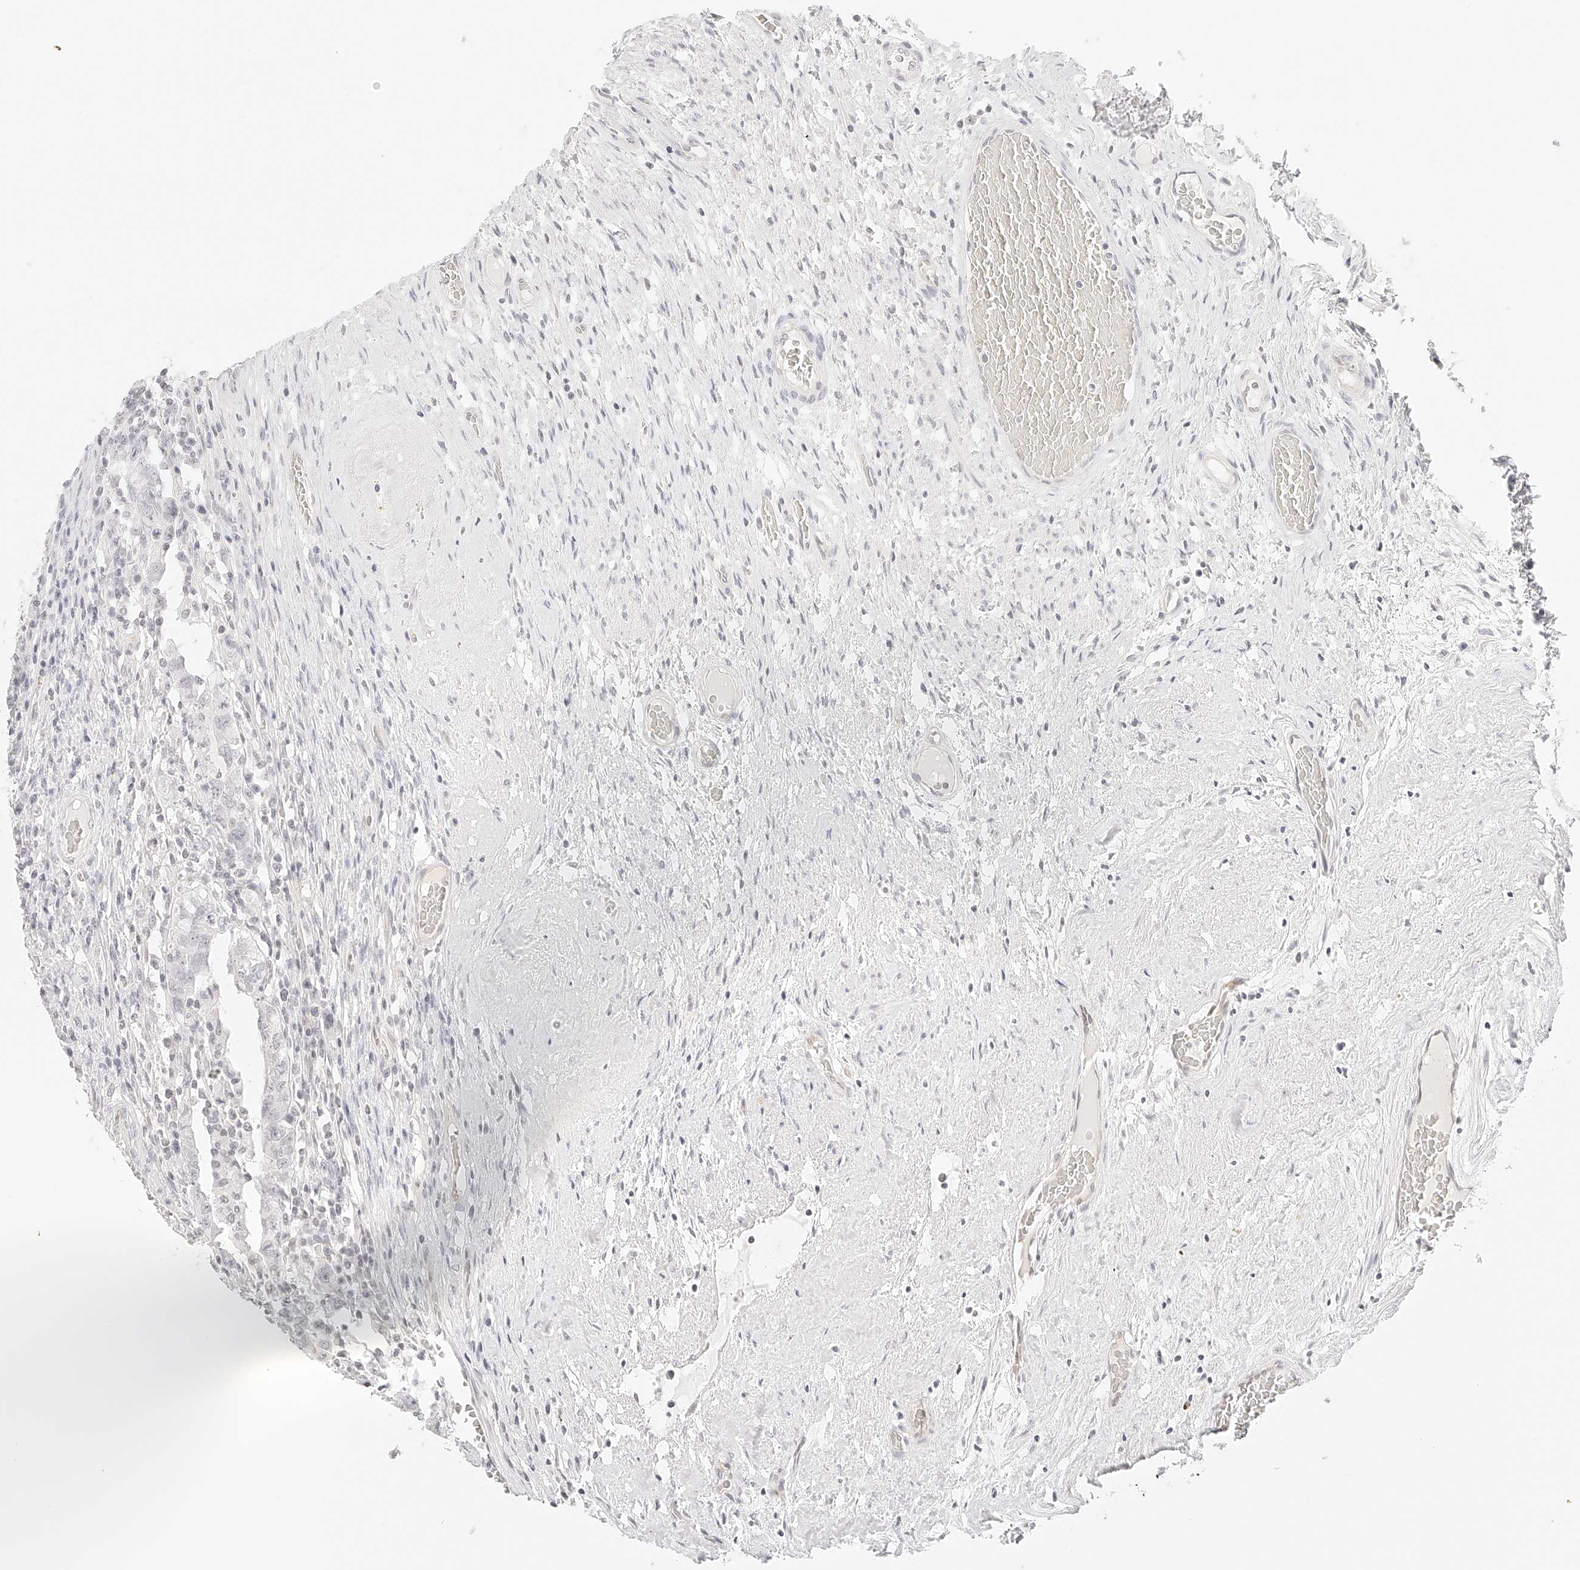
{"staining": {"intensity": "negative", "quantity": "none", "location": "none"}, "tissue": "testis cancer", "cell_type": "Tumor cells", "image_type": "cancer", "snomed": [{"axis": "morphology", "description": "Carcinoma, Embryonal, NOS"}, {"axis": "topography", "description": "Testis"}], "caption": "Immunohistochemical staining of human testis cancer (embryonal carcinoma) shows no significant expression in tumor cells. (Immunohistochemistry, brightfield microscopy, high magnification).", "gene": "ZFP69", "patient": {"sex": "male", "age": 26}}